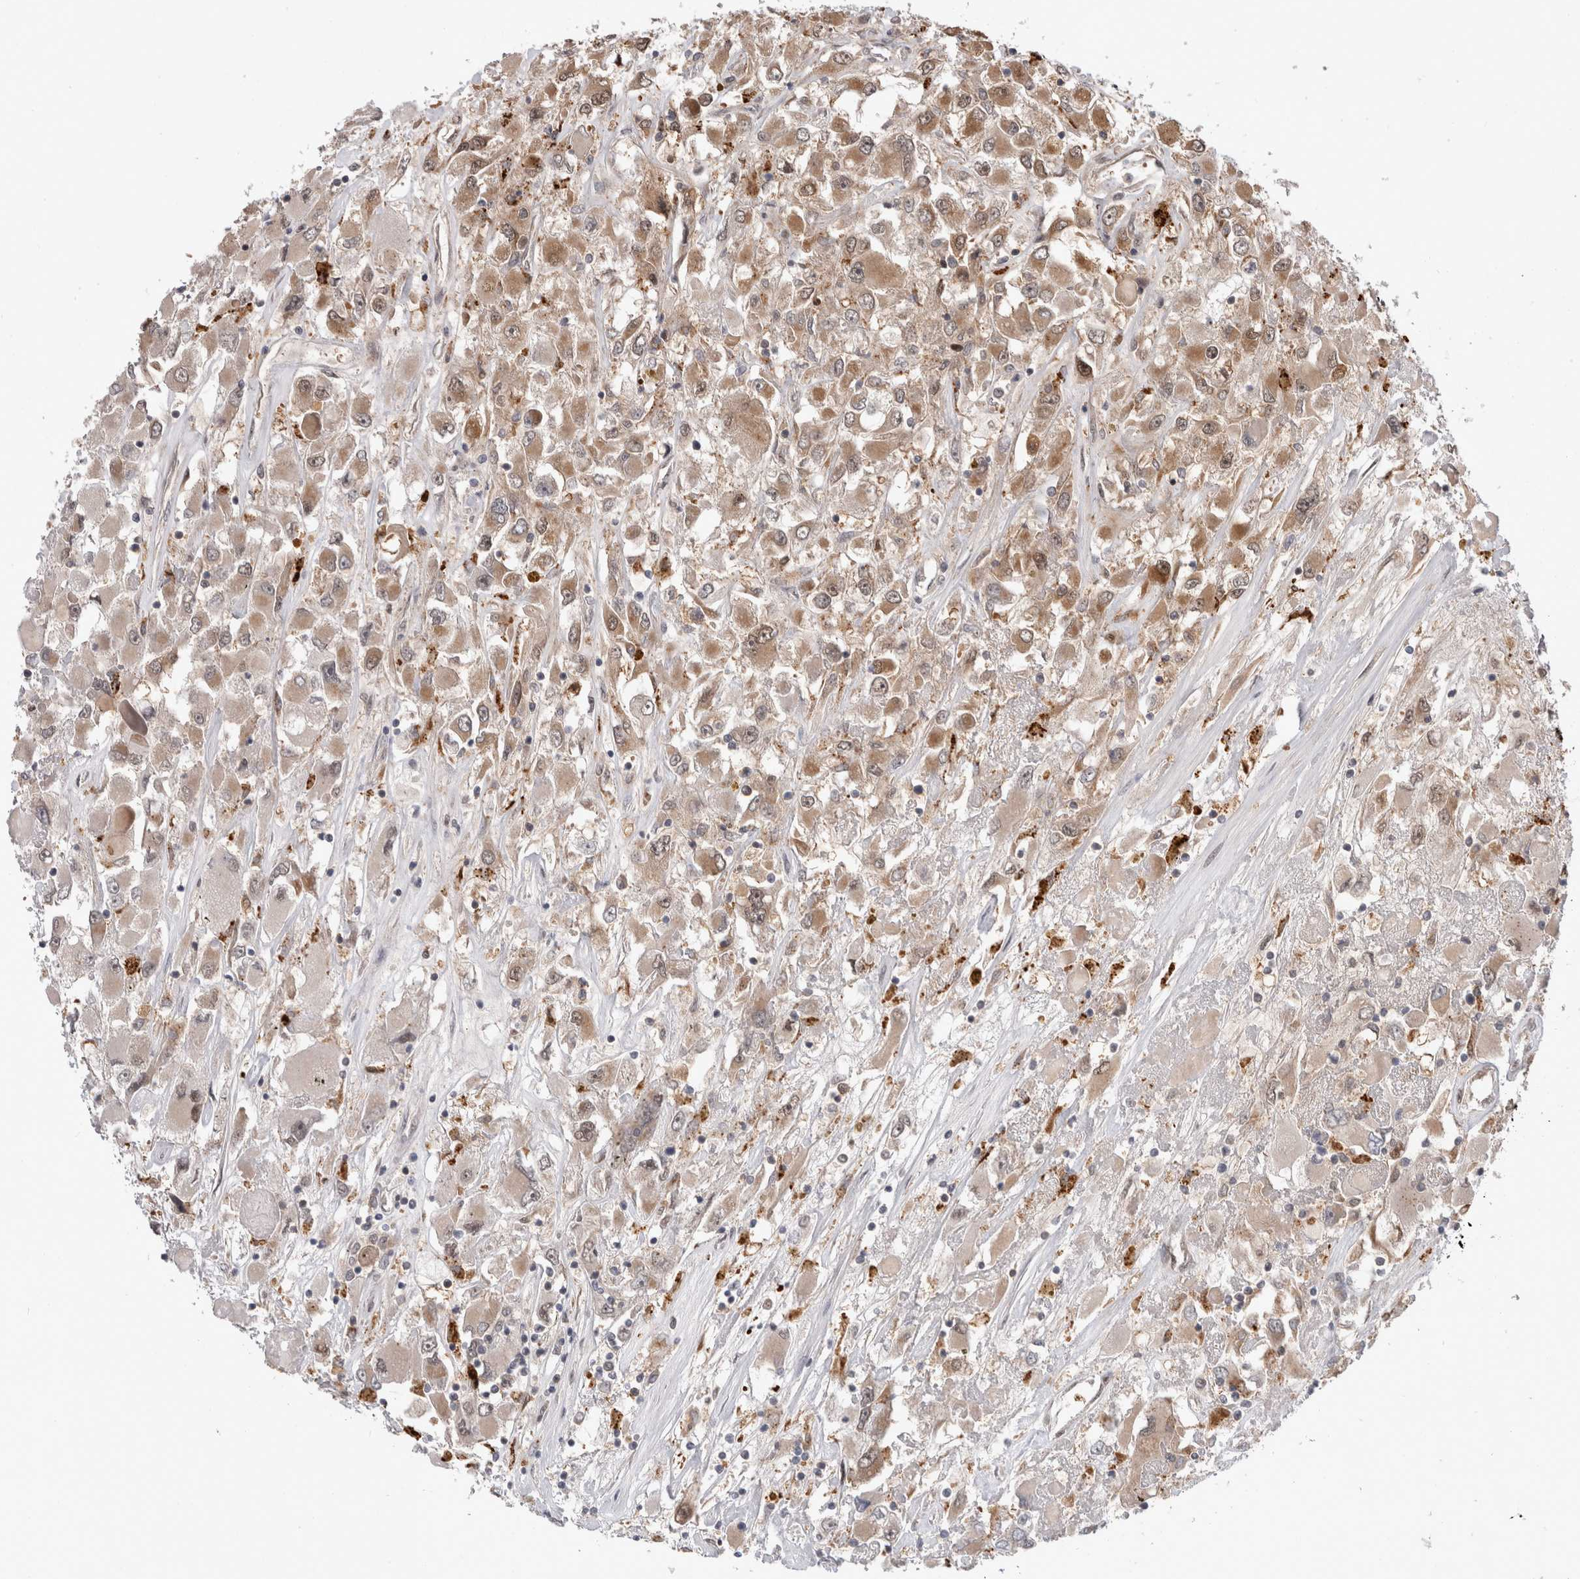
{"staining": {"intensity": "moderate", "quantity": ">75%", "location": "cytoplasmic/membranous"}, "tissue": "renal cancer", "cell_type": "Tumor cells", "image_type": "cancer", "snomed": [{"axis": "morphology", "description": "Adenocarcinoma, NOS"}, {"axis": "topography", "description": "Kidney"}], "caption": "IHC (DAB (3,3'-diaminobenzidine)) staining of renal adenocarcinoma reveals moderate cytoplasmic/membranous protein positivity in approximately >75% of tumor cells.", "gene": "MRPL37", "patient": {"sex": "female", "age": 52}}